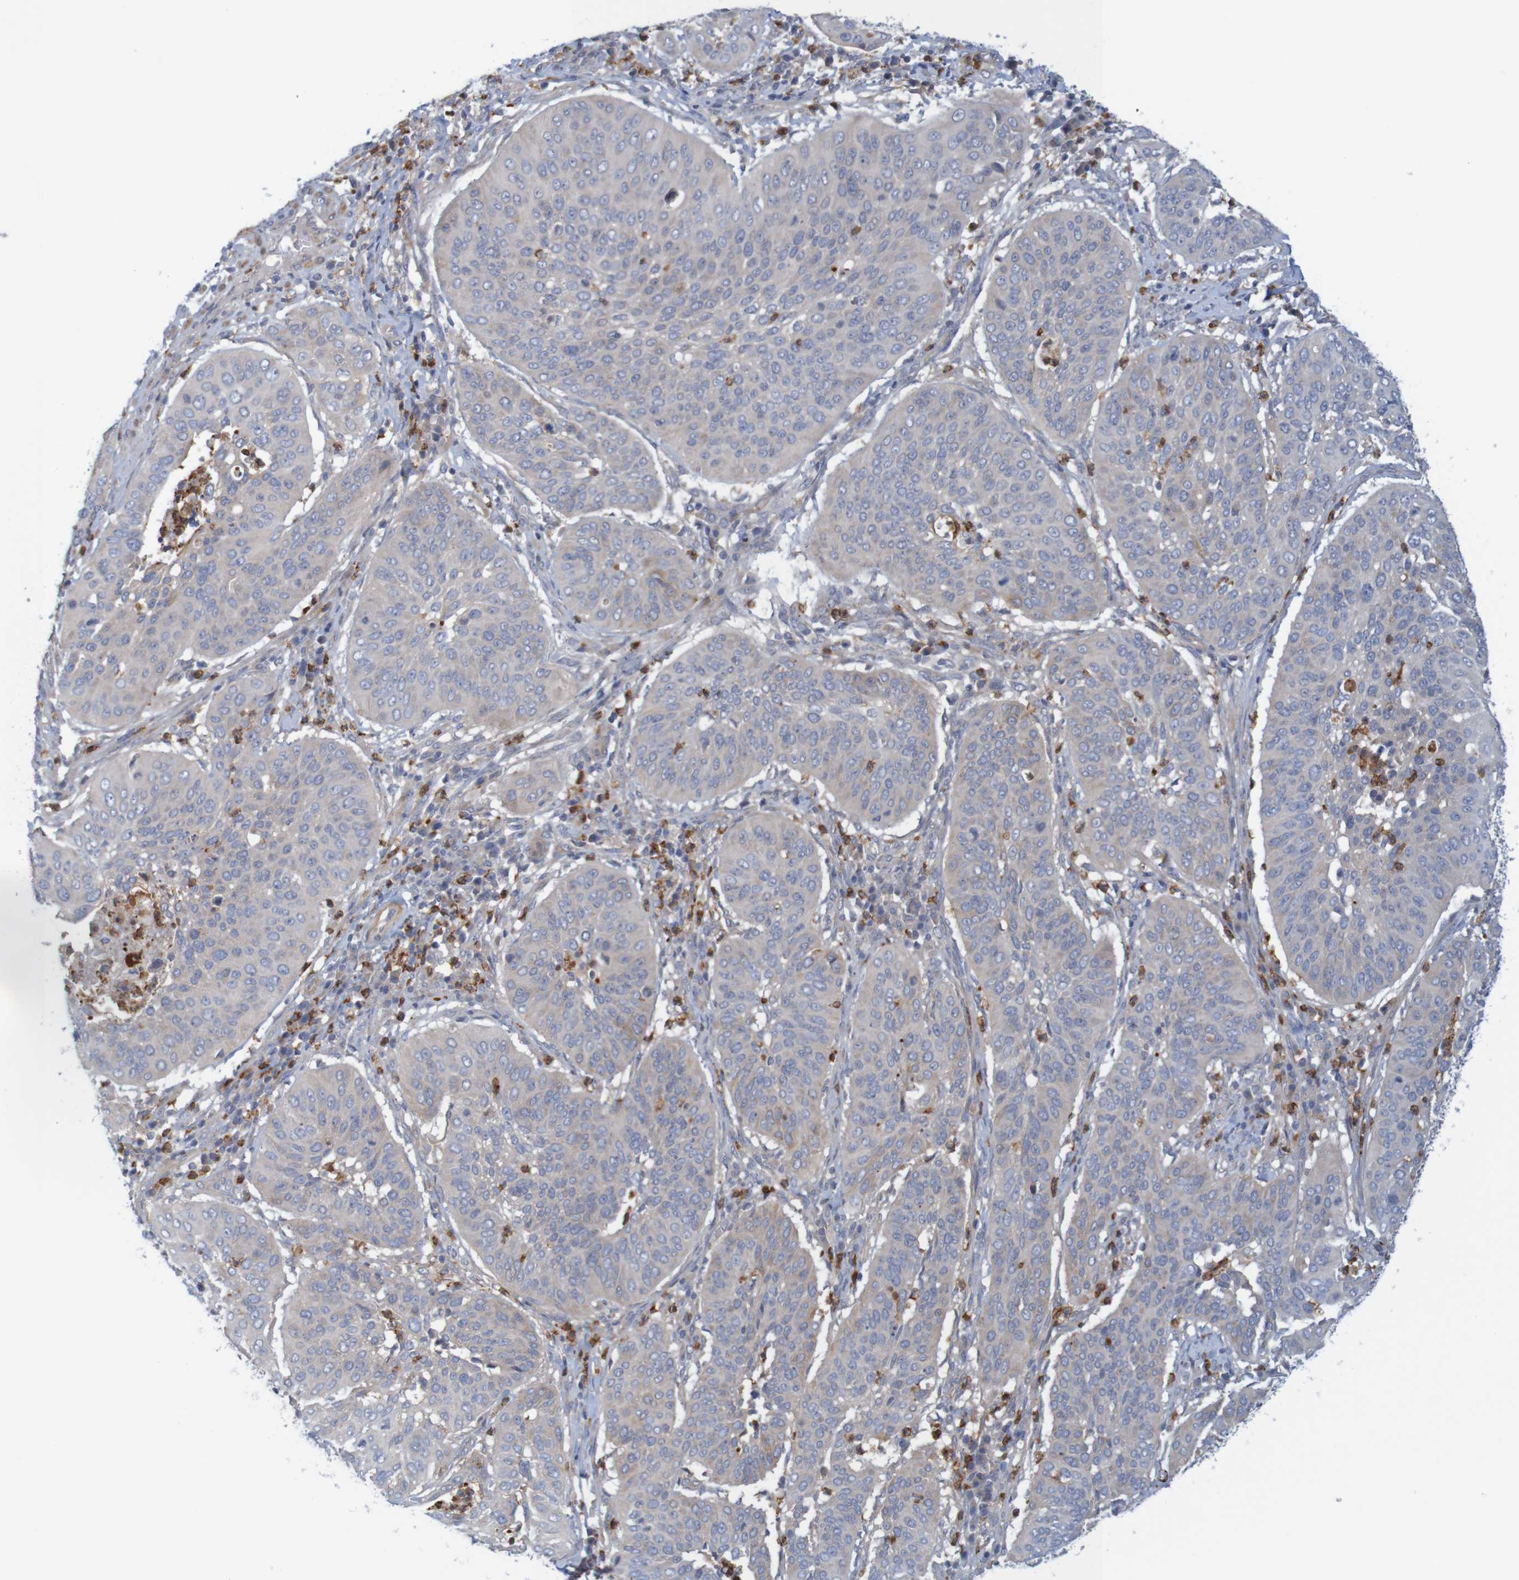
{"staining": {"intensity": "weak", "quantity": "<25%", "location": "cytoplasmic/membranous"}, "tissue": "cervical cancer", "cell_type": "Tumor cells", "image_type": "cancer", "snomed": [{"axis": "morphology", "description": "Normal tissue, NOS"}, {"axis": "morphology", "description": "Squamous cell carcinoma, NOS"}, {"axis": "topography", "description": "Cervix"}], "caption": "This is an immunohistochemistry histopathology image of human cervical squamous cell carcinoma. There is no staining in tumor cells.", "gene": "KRT23", "patient": {"sex": "female", "age": 39}}